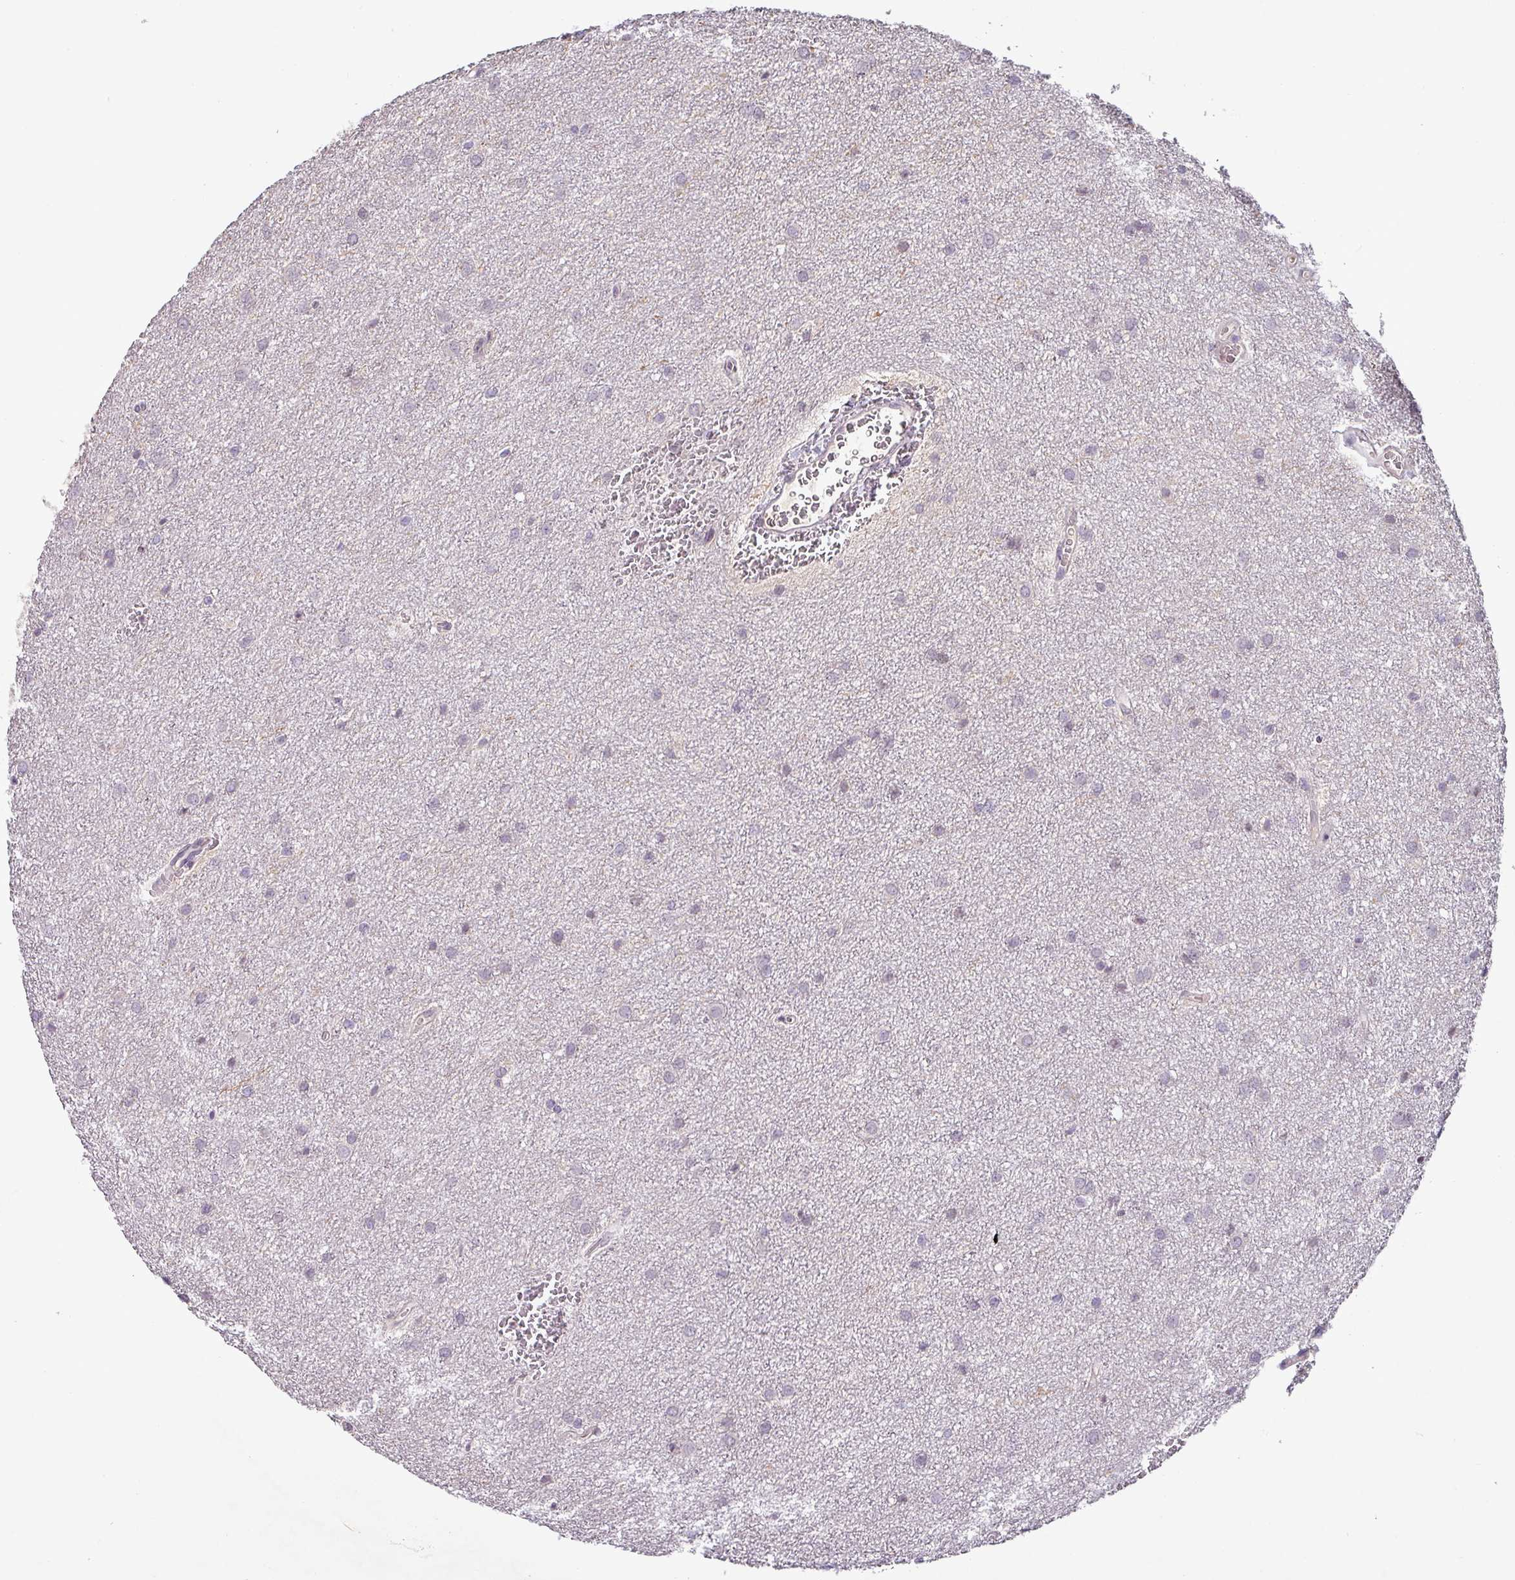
{"staining": {"intensity": "negative", "quantity": "none", "location": "none"}, "tissue": "glioma", "cell_type": "Tumor cells", "image_type": "cancer", "snomed": [{"axis": "morphology", "description": "Glioma, malignant, Low grade"}, {"axis": "topography", "description": "Cerebellum"}], "caption": "An immunohistochemistry (IHC) micrograph of malignant glioma (low-grade) is shown. There is no staining in tumor cells of malignant glioma (low-grade).", "gene": "SLC5A10", "patient": {"sex": "female", "age": 5}}